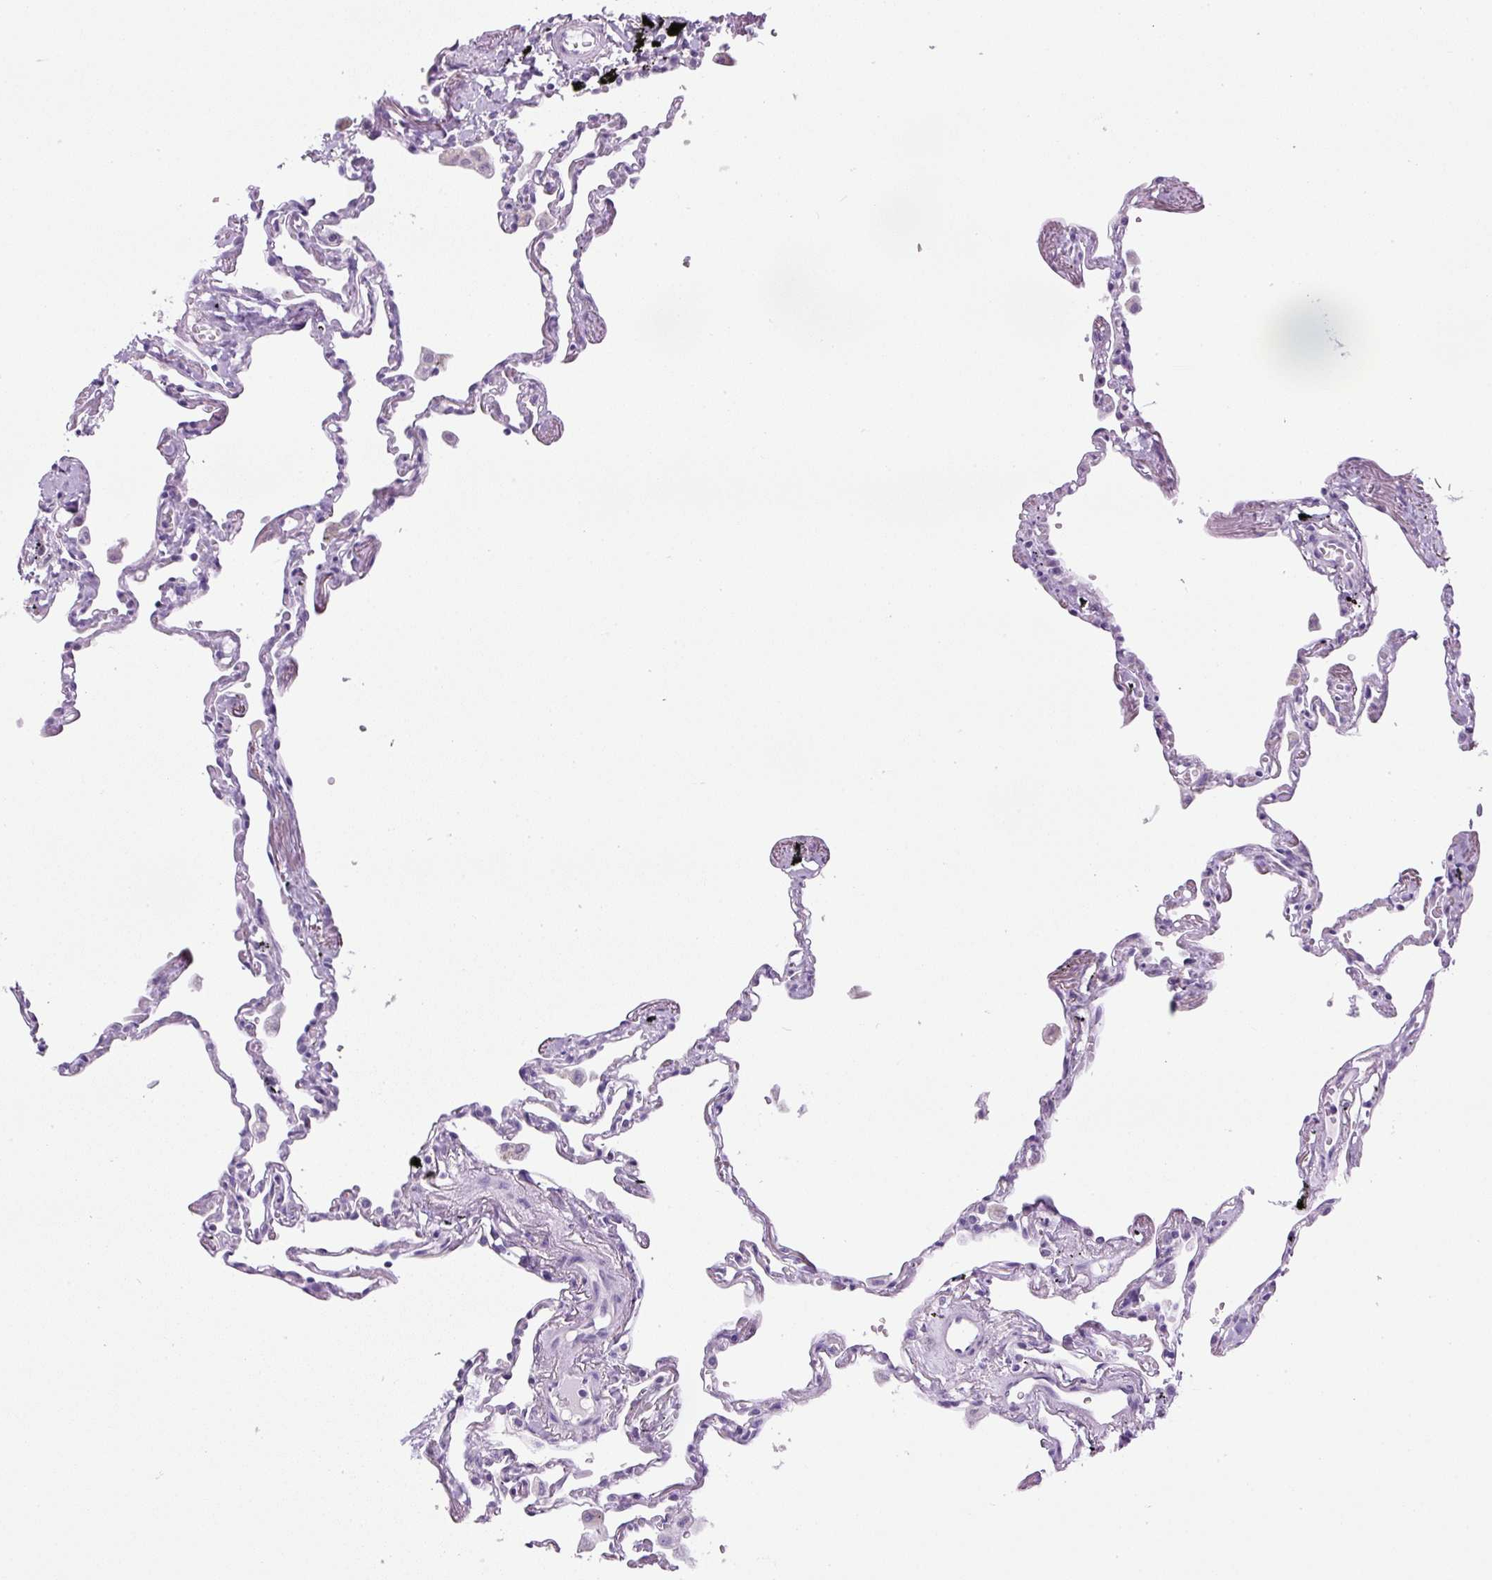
{"staining": {"intensity": "negative", "quantity": "none", "location": "none"}, "tissue": "lung", "cell_type": "Alveolar cells", "image_type": "normal", "snomed": [{"axis": "morphology", "description": "Normal tissue, NOS"}, {"axis": "topography", "description": "Lung"}], "caption": "Immunohistochemistry of normal human lung exhibits no expression in alveolar cells.", "gene": "RHBDD2", "patient": {"sex": "female", "age": 67}}